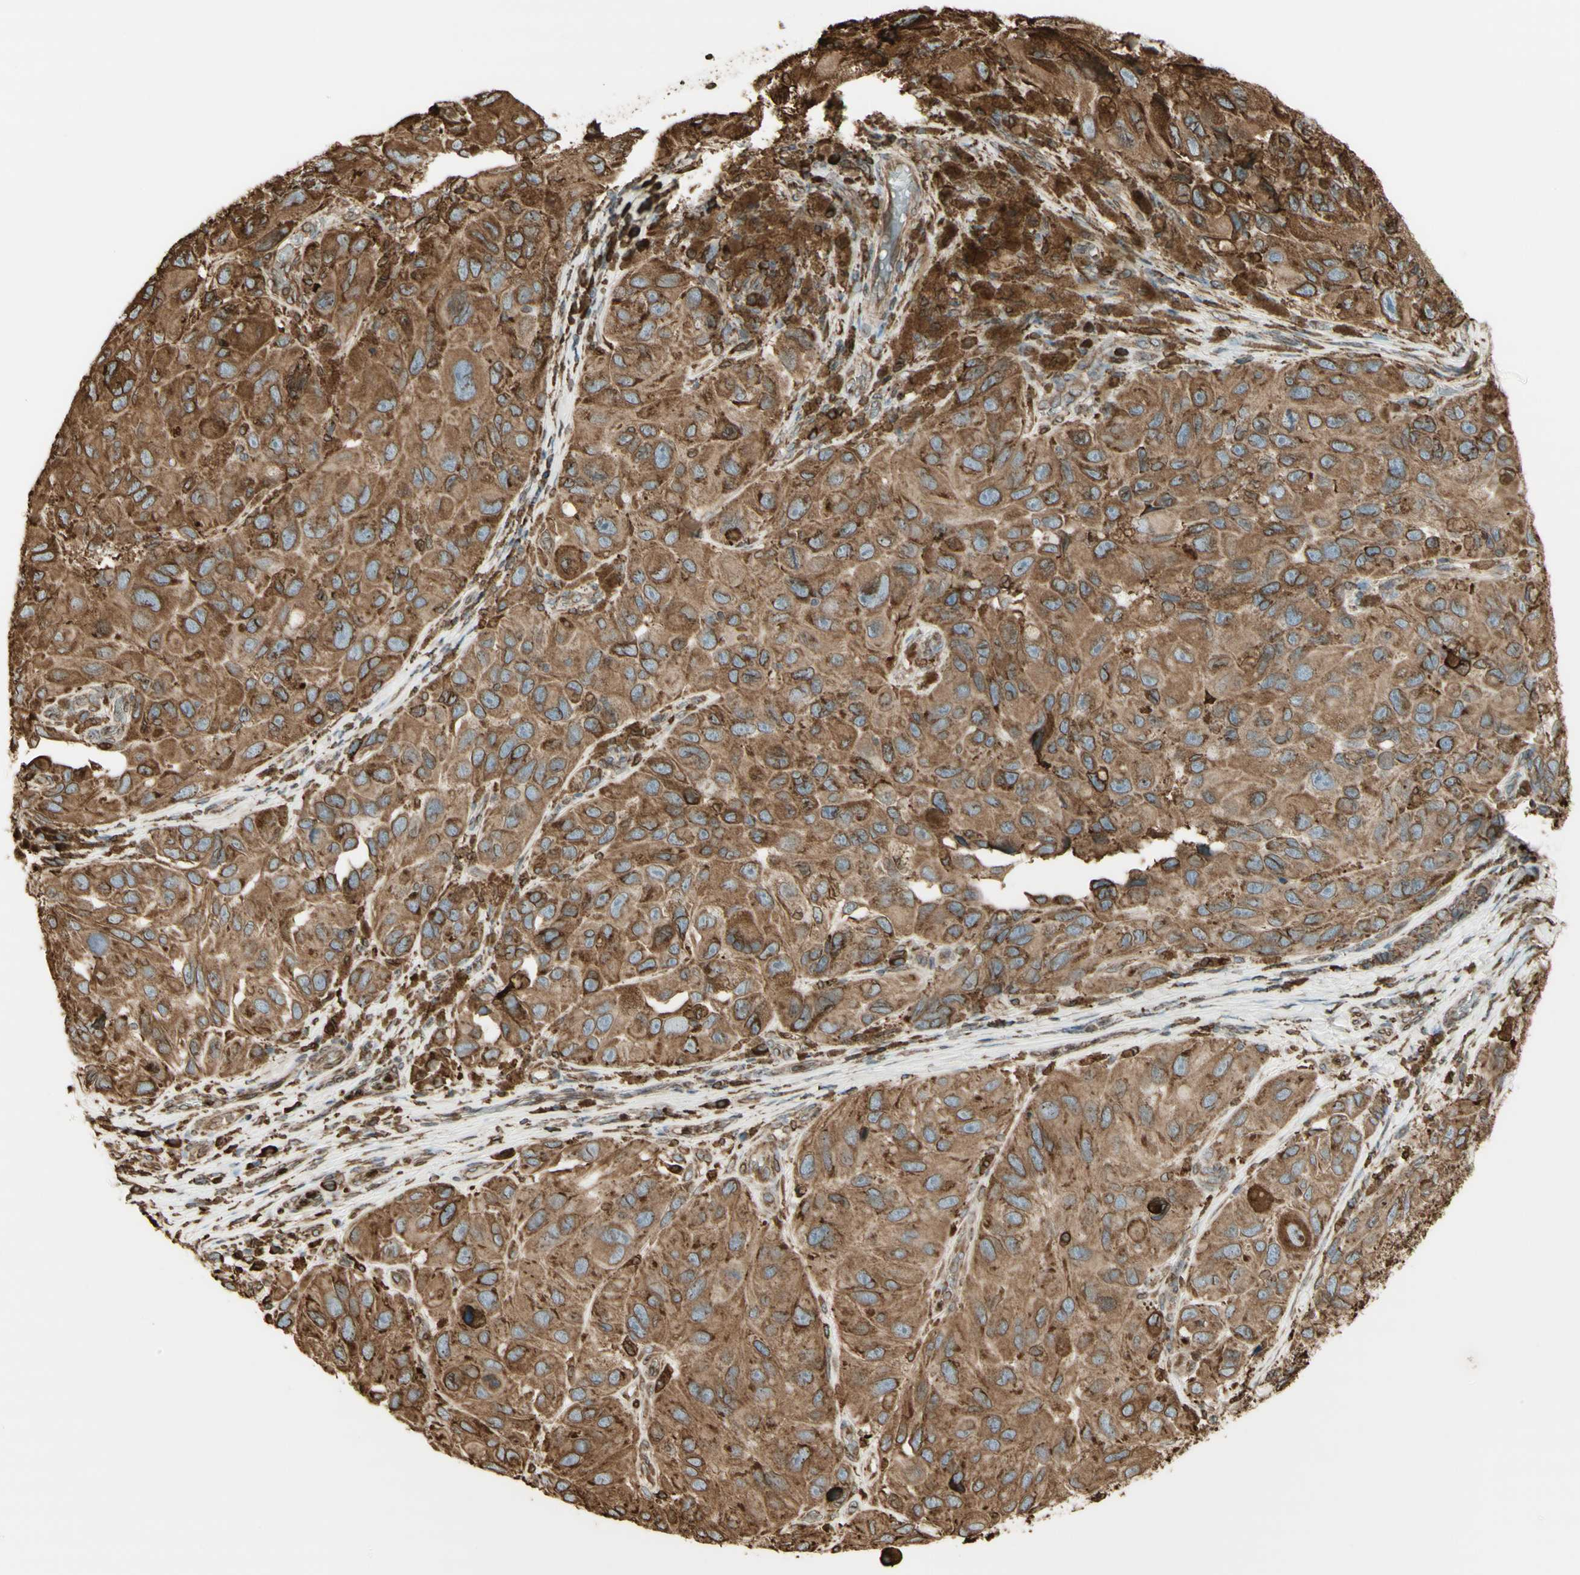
{"staining": {"intensity": "moderate", "quantity": ">75%", "location": "cytoplasmic/membranous"}, "tissue": "melanoma", "cell_type": "Tumor cells", "image_type": "cancer", "snomed": [{"axis": "morphology", "description": "Malignant melanoma, NOS"}, {"axis": "topography", "description": "Skin"}], "caption": "Moderate cytoplasmic/membranous expression is seen in approximately >75% of tumor cells in malignant melanoma. (DAB = brown stain, brightfield microscopy at high magnification).", "gene": "CANX", "patient": {"sex": "female", "age": 73}}